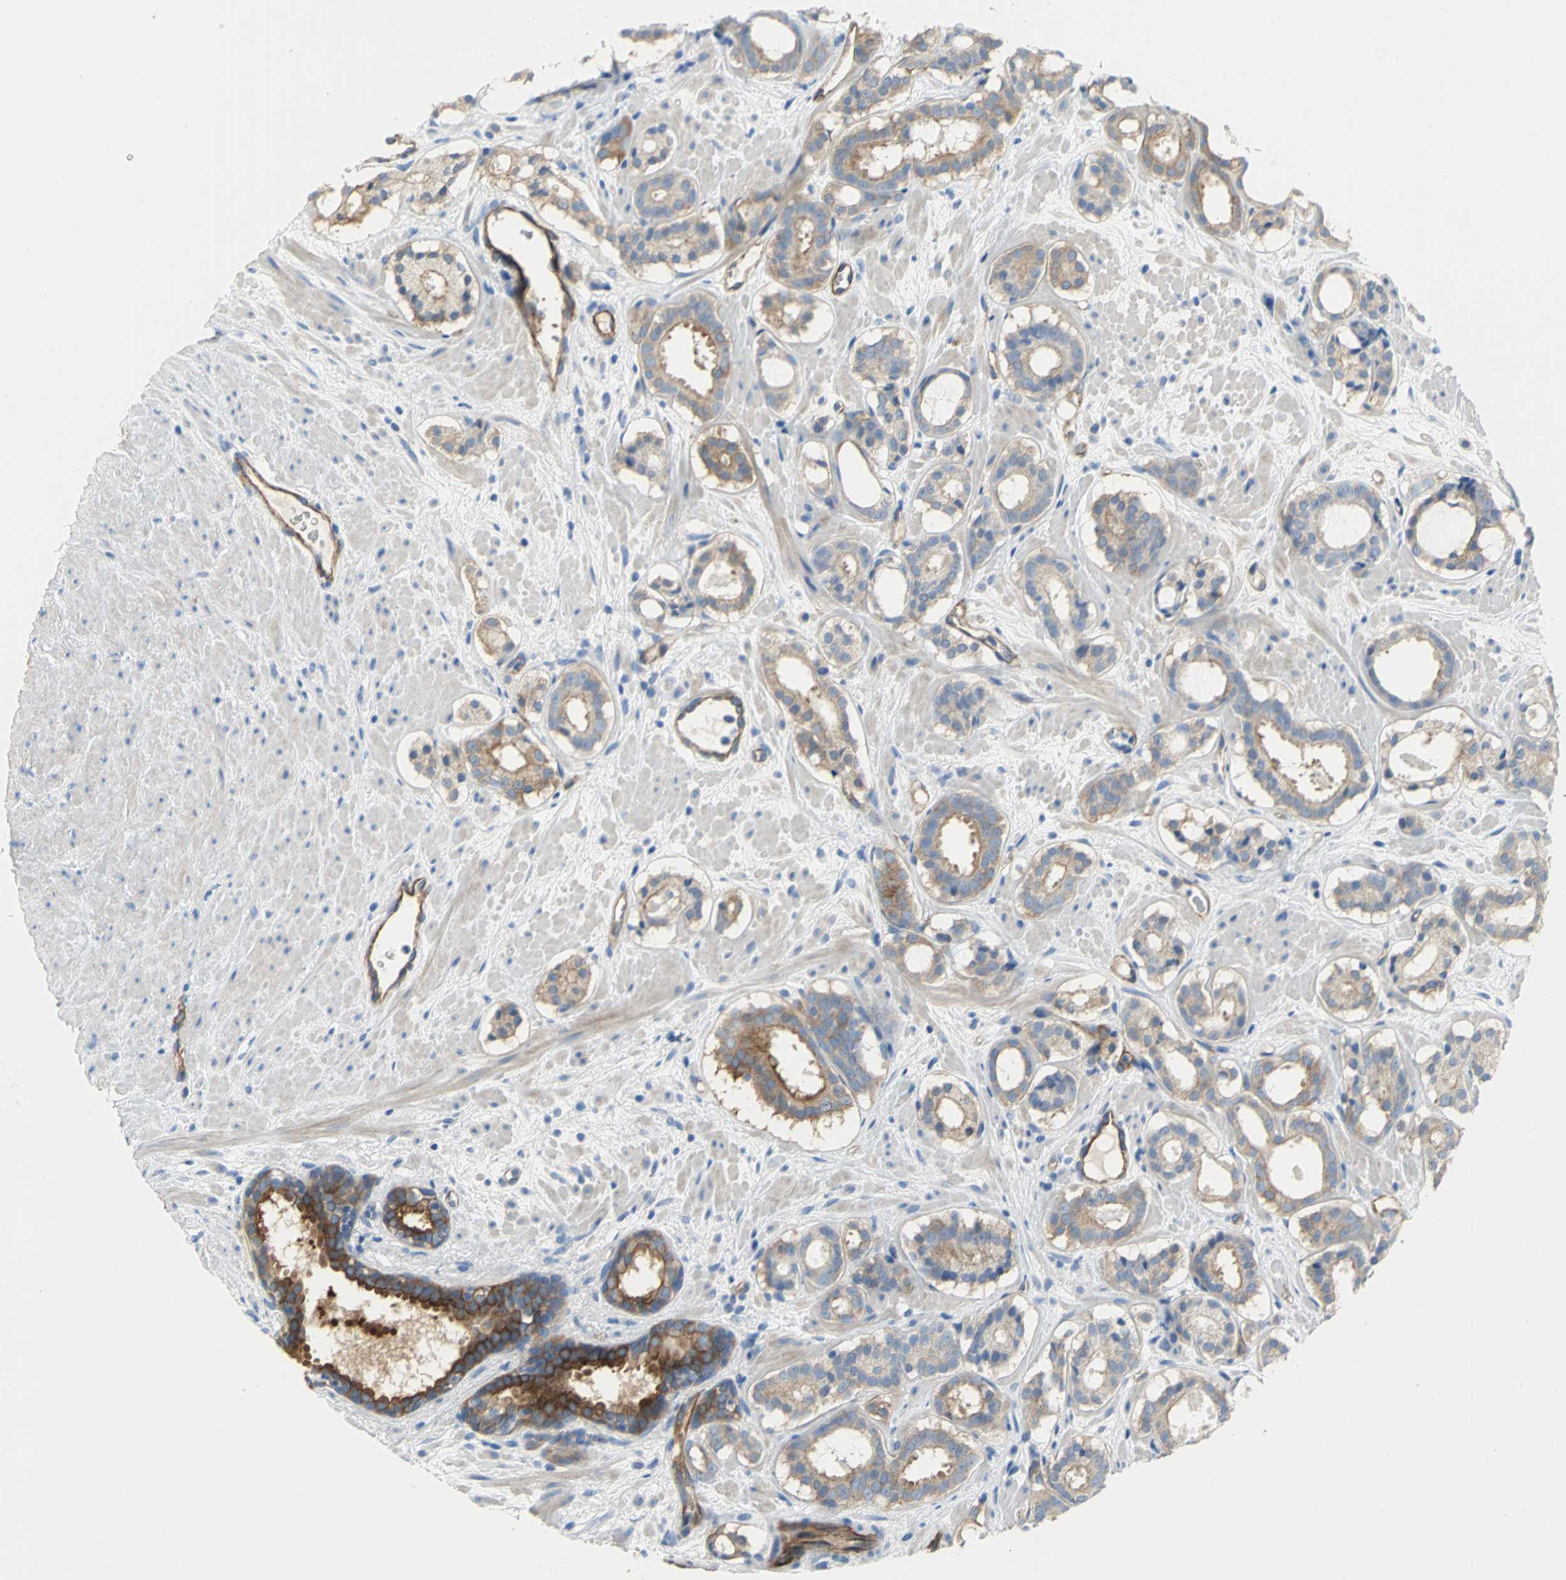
{"staining": {"intensity": "strong", "quantity": ">75%", "location": "cytoplasmic/membranous"}, "tissue": "prostate cancer", "cell_type": "Tumor cells", "image_type": "cancer", "snomed": [{"axis": "morphology", "description": "Adenocarcinoma, Low grade"}, {"axis": "topography", "description": "Prostate"}], "caption": "The histopathology image reveals staining of prostate low-grade adenocarcinoma, revealing strong cytoplasmic/membranous protein expression (brown color) within tumor cells.", "gene": "FLNB", "patient": {"sex": "male", "age": 57}}